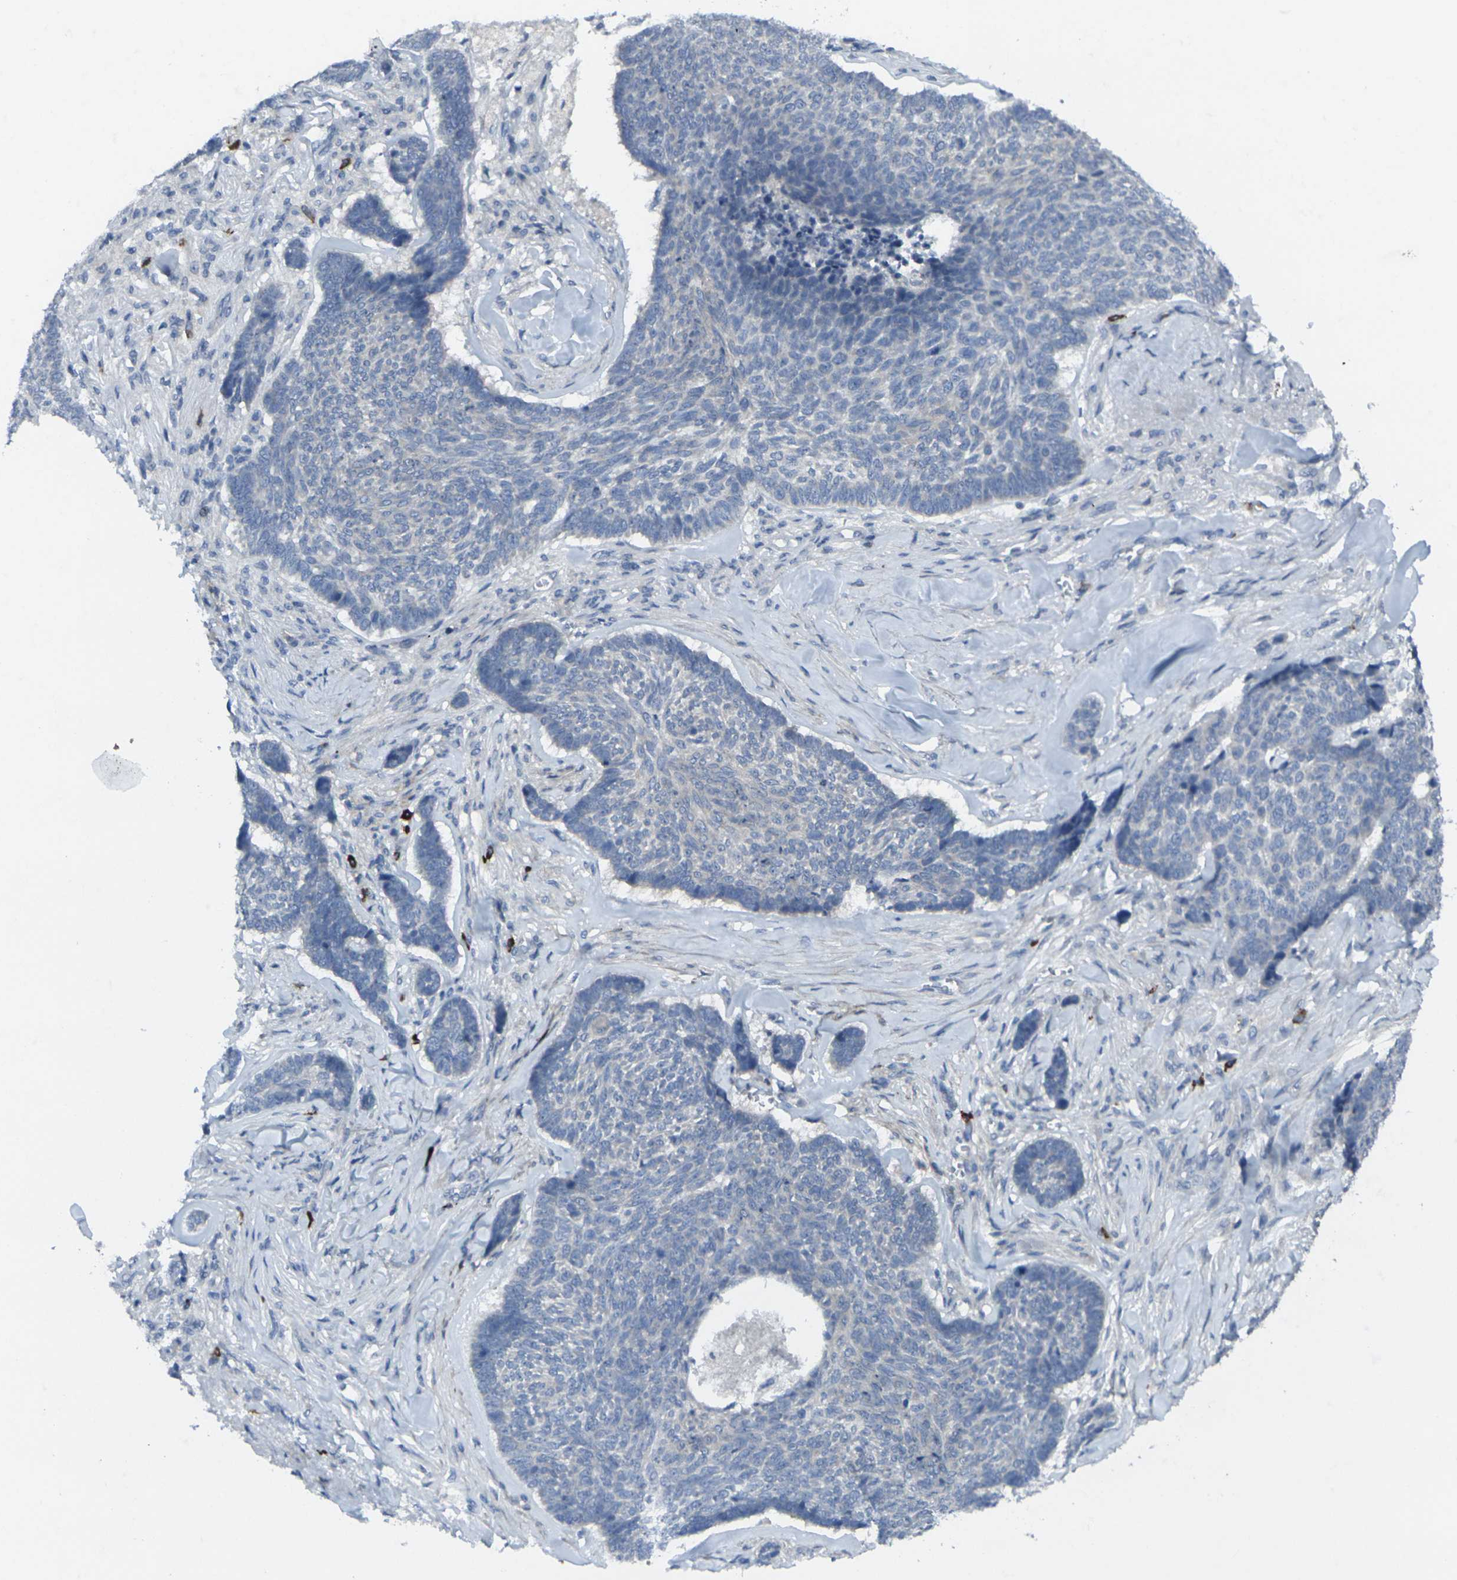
{"staining": {"intensity": "negative", "quantity": "none", "location": "none"}, "tissue": "skin cancer", "cell_type": "Tumor cells", "image_type": "cancer", "snomed": [{"axis": "morphology", "description": "Basal cell carcinoma"}, {"axis": "topography", "description": "Skin"}], "caption": "High magnification brightfield microscopy of skin basal cell carcinoma stained with DAB (brown) and counterstained with hematoxylin (blue): tumor cells show no significant staining.", "gene": "CCR10", "patient": {"sex": "male", "age": 84}}